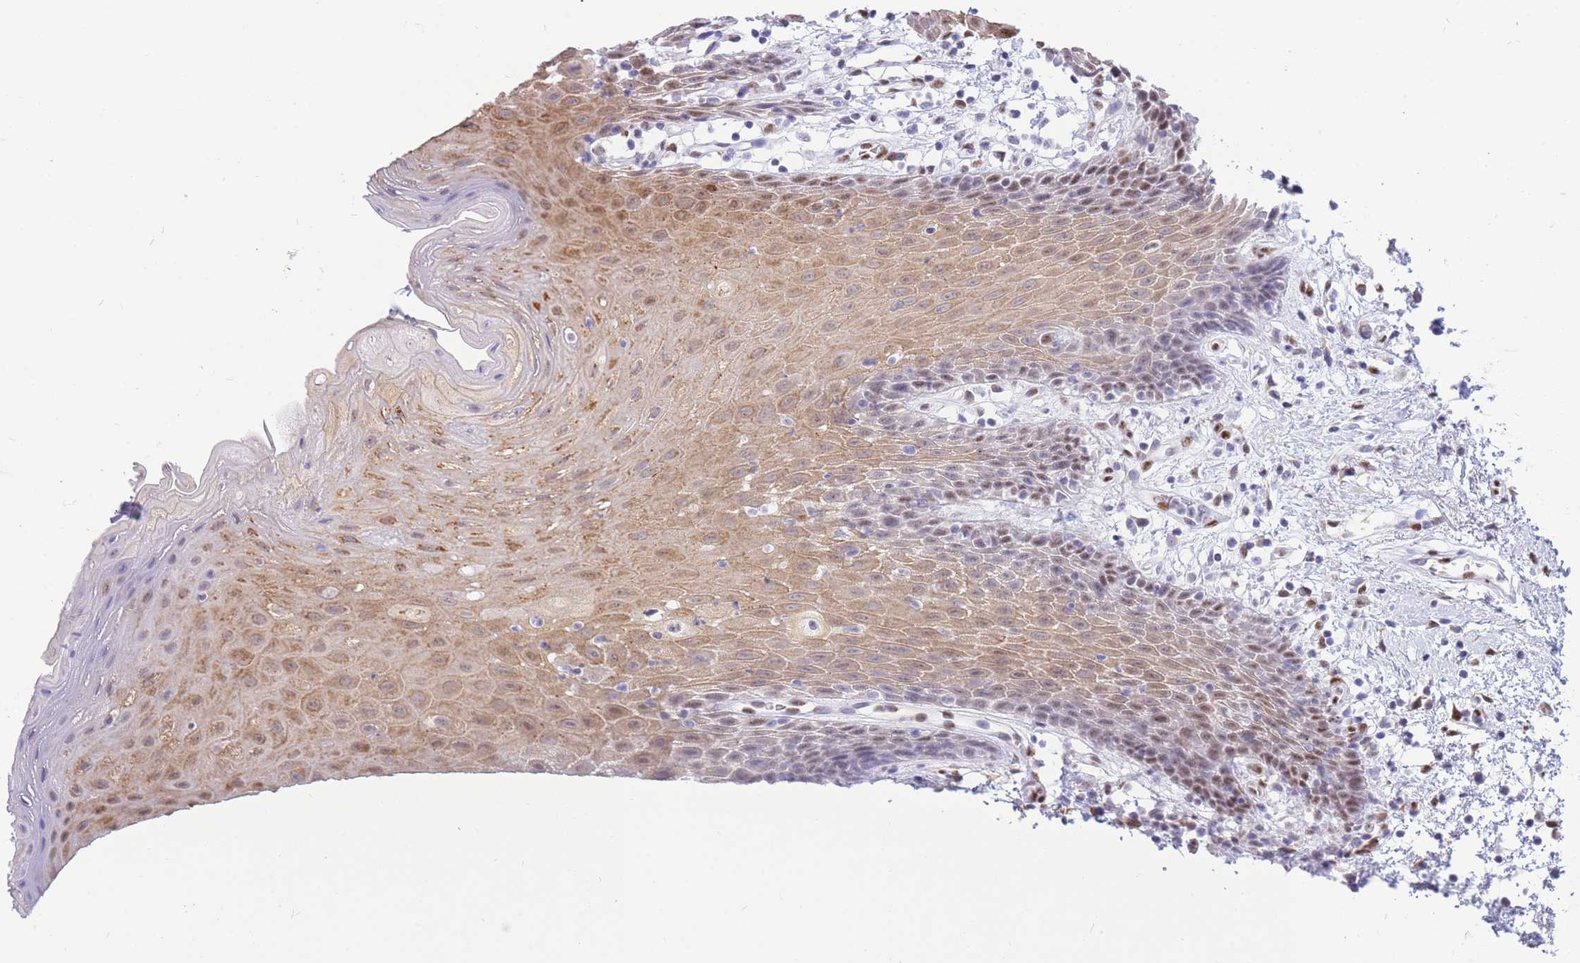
{"staining": {"intensity": "moderate", "quantity": ">75%", "location": "cytoplasmic/membranous,nuclear"}, "tissue": "oral mucosa", "cell_type": "Squamous epithelial cells", "image_type": "normal", "snomed": [{"axis": "morphology", "description": "Normal tissue, NOS"}, {"axis": "topography", "description": "Oral tissue"}, {"axis": "topography", "description": "Tounge, NOS"}], "caption": "Squamous epithelial cells exhibit medium levels of moderate cytoplasmic/membranous,nuclear expression in approximately >75% of cells in normal oral mucosa. (Brightfield microscopy of DAB IHC at high magnification).", "gene": "FAM153A", "patient": {"sex": "female", "age": 59}}